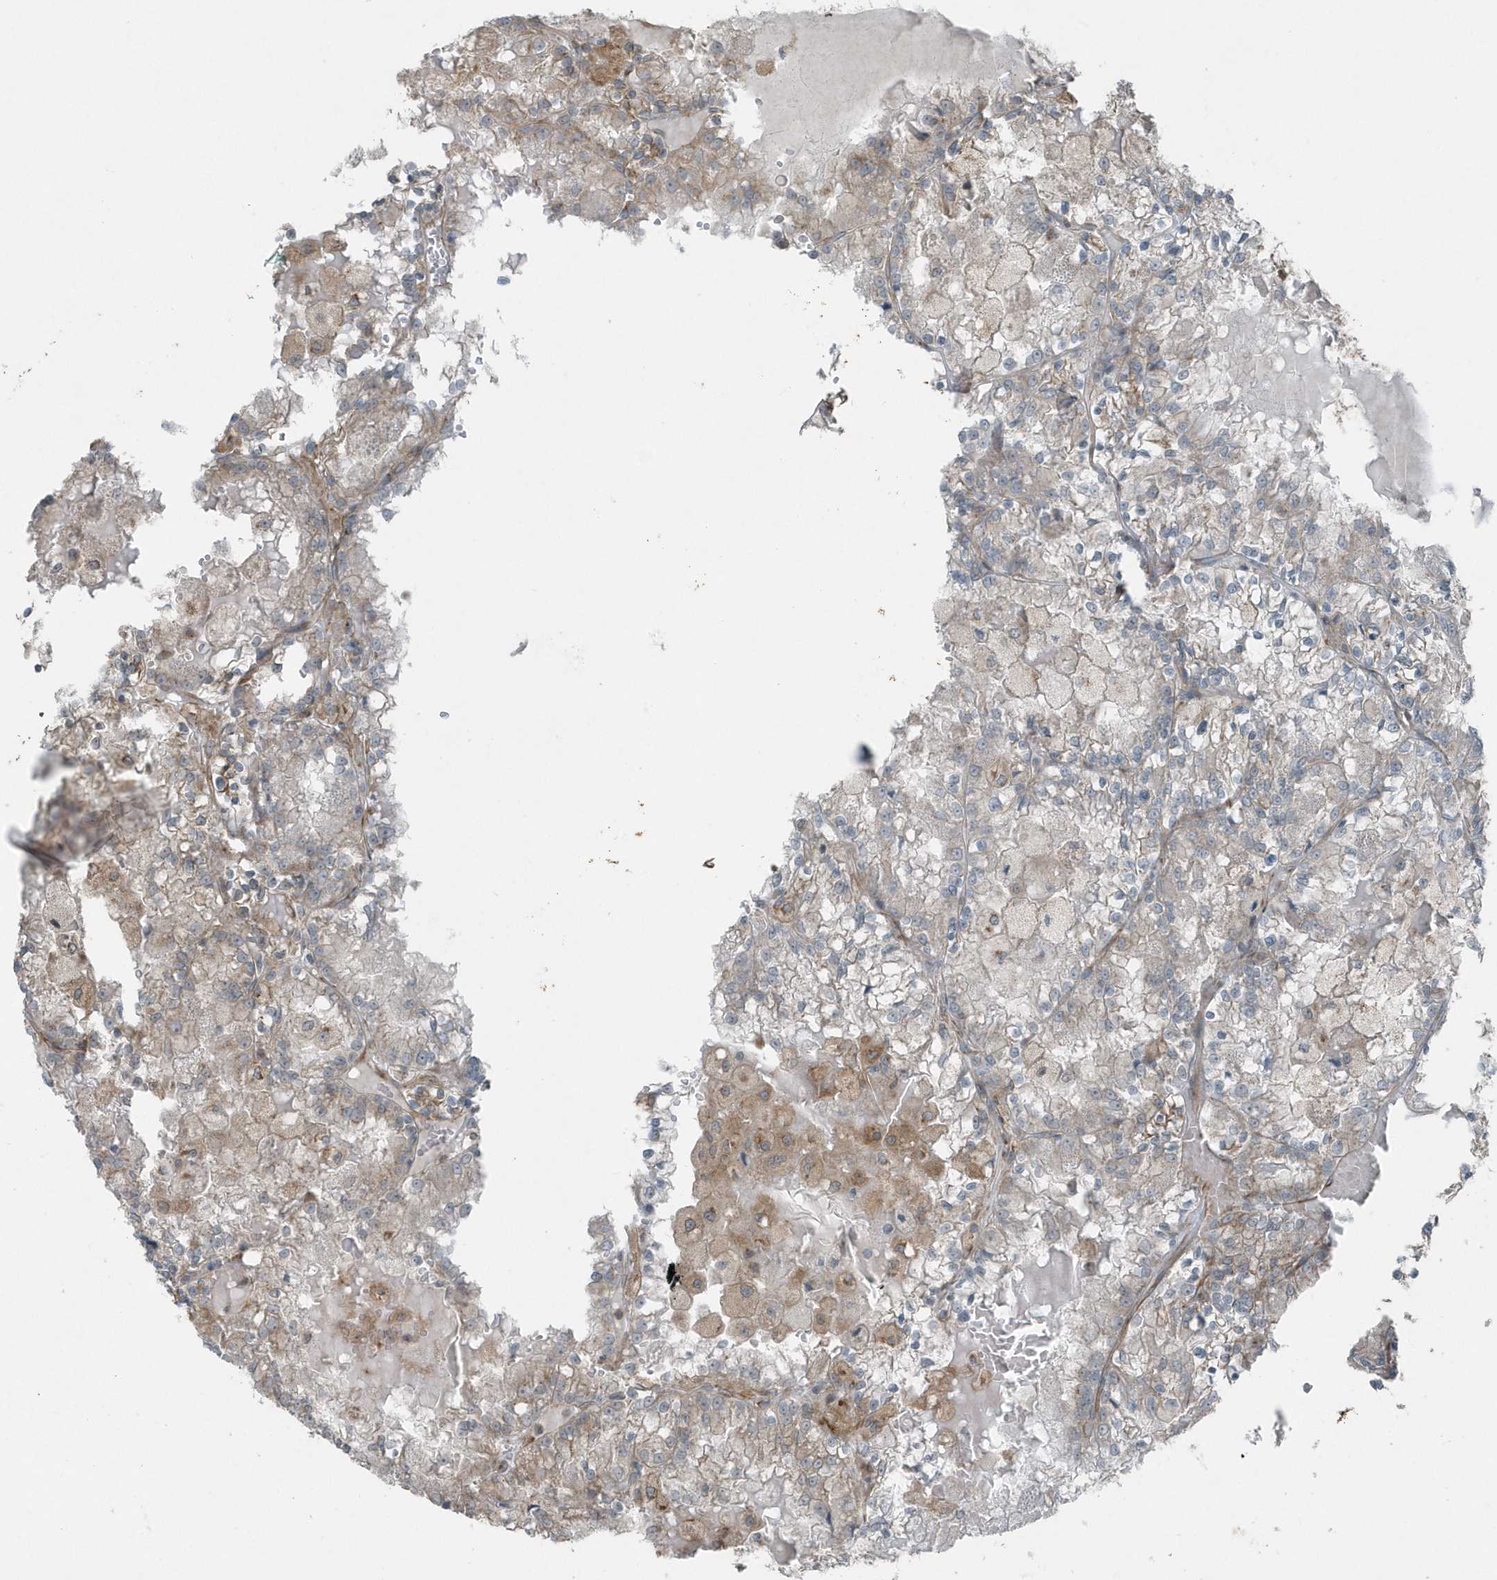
{"staining": {"intensity": "weak", "quantity": "<25%", "location": "cytoplasmic/membranous"}, "tissue": "renal cancer", "cell_type": "Tumor cells", "image_type": "cancer", "snomed": [{"axis": "morphology", "description": "Adenocarcinoma, NOS"}, {"axis": "topography", "description": "Kidney"}], "caption": "IHC of renal cancer shows no staining in tumor cells.", "gene": "GCC2", "patient": {"sex": "female", "age": 56}}